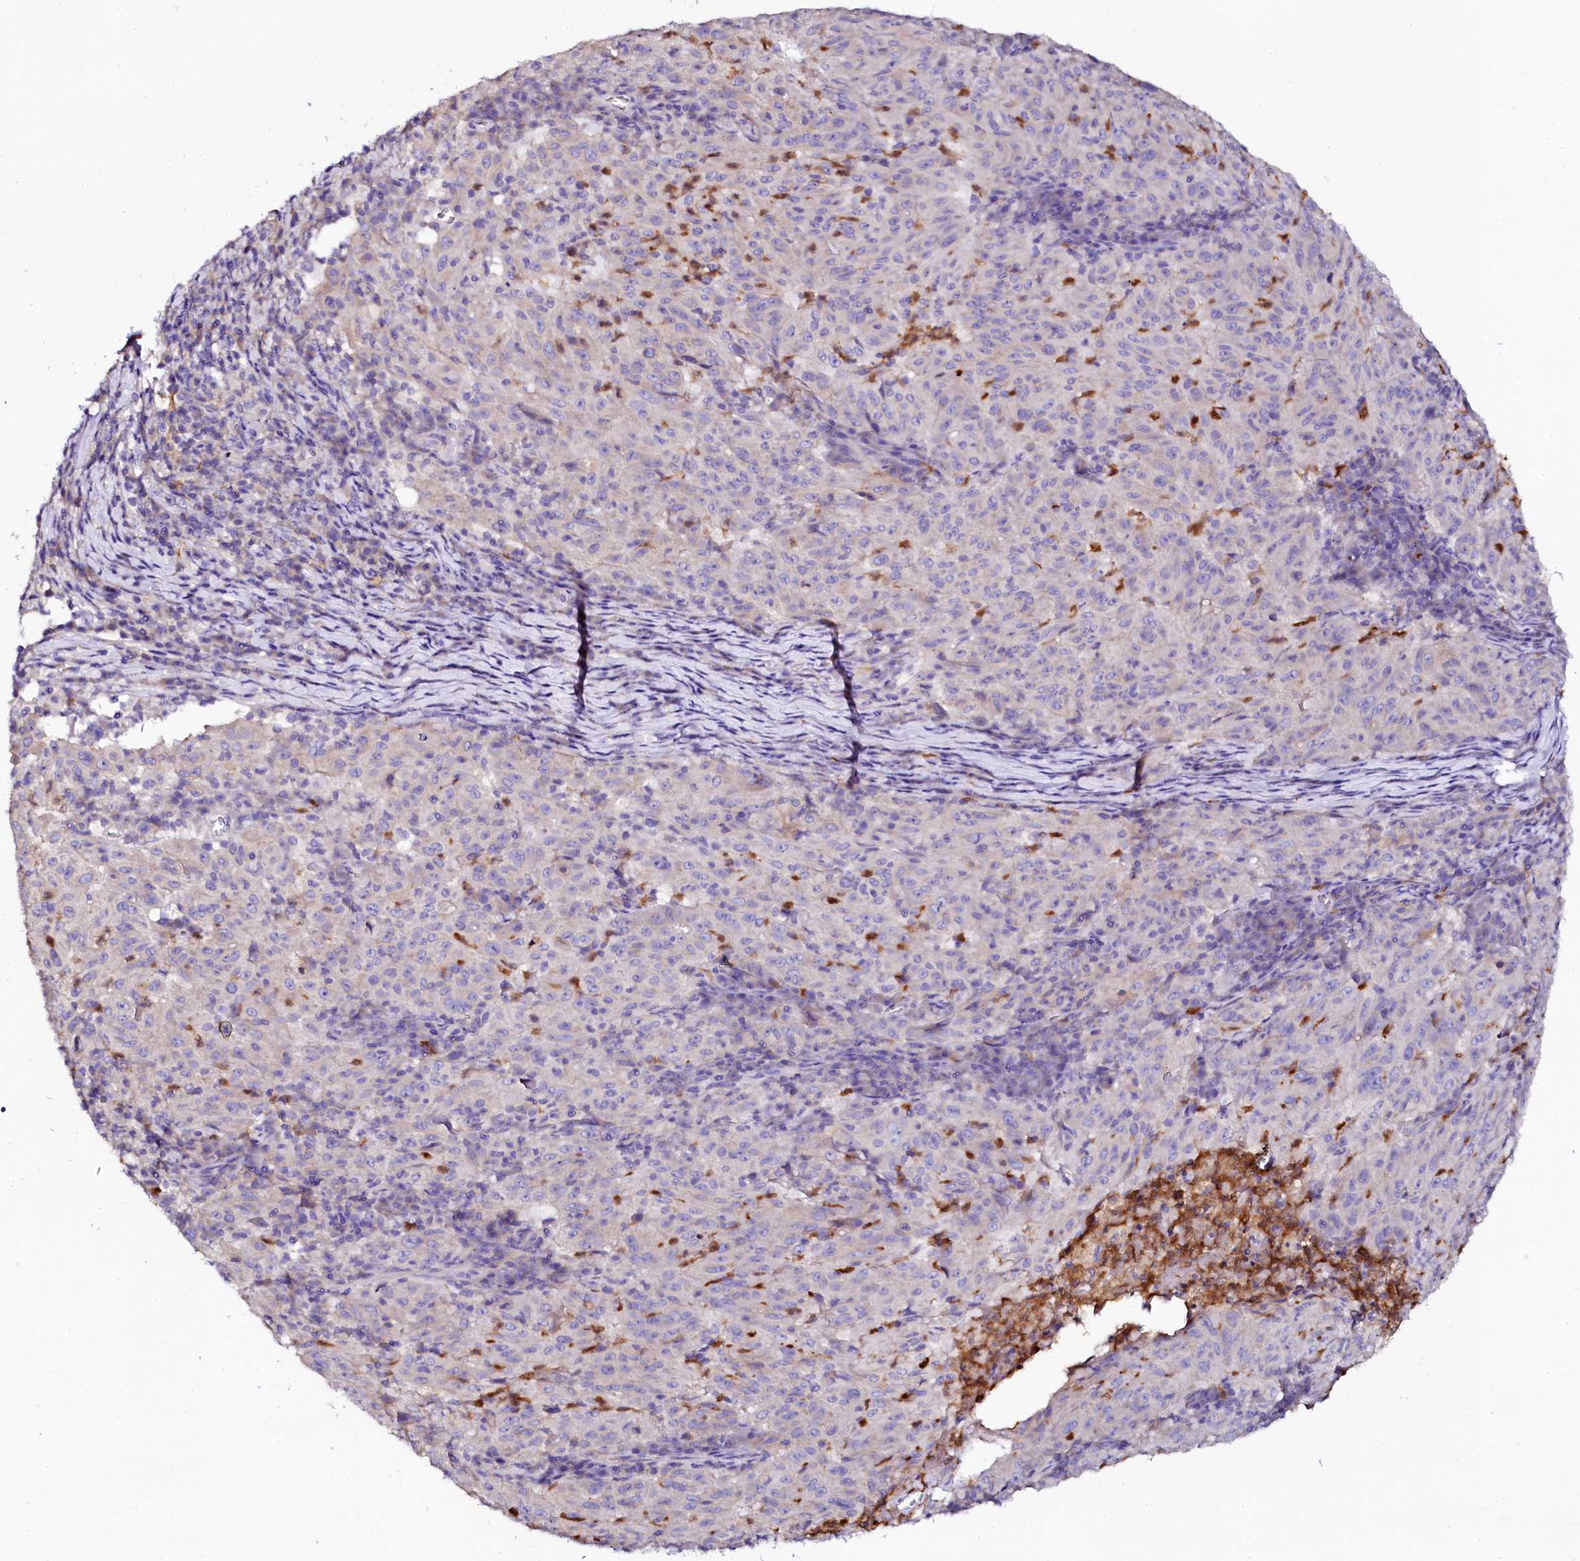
{"staining": {"intensity": "negative", "quantity": "none", "location": "none"}, "tissue": "pancreatic cancer", "cell_type": "Tumor cells", "image_type": "cancer", "snomed": [{"axis": "morphology", "description": "Adenocarcinoma, NOS"}, {"axis": "topography", "description": "Pancreas"}], "caption": "This is a photomicrograph of IHC staining of adenocarcinoma (pancreatic), which shows no staining in tumor cells.", "gene": "NAA16", "patient": {"sex": "male", "age": 63}}